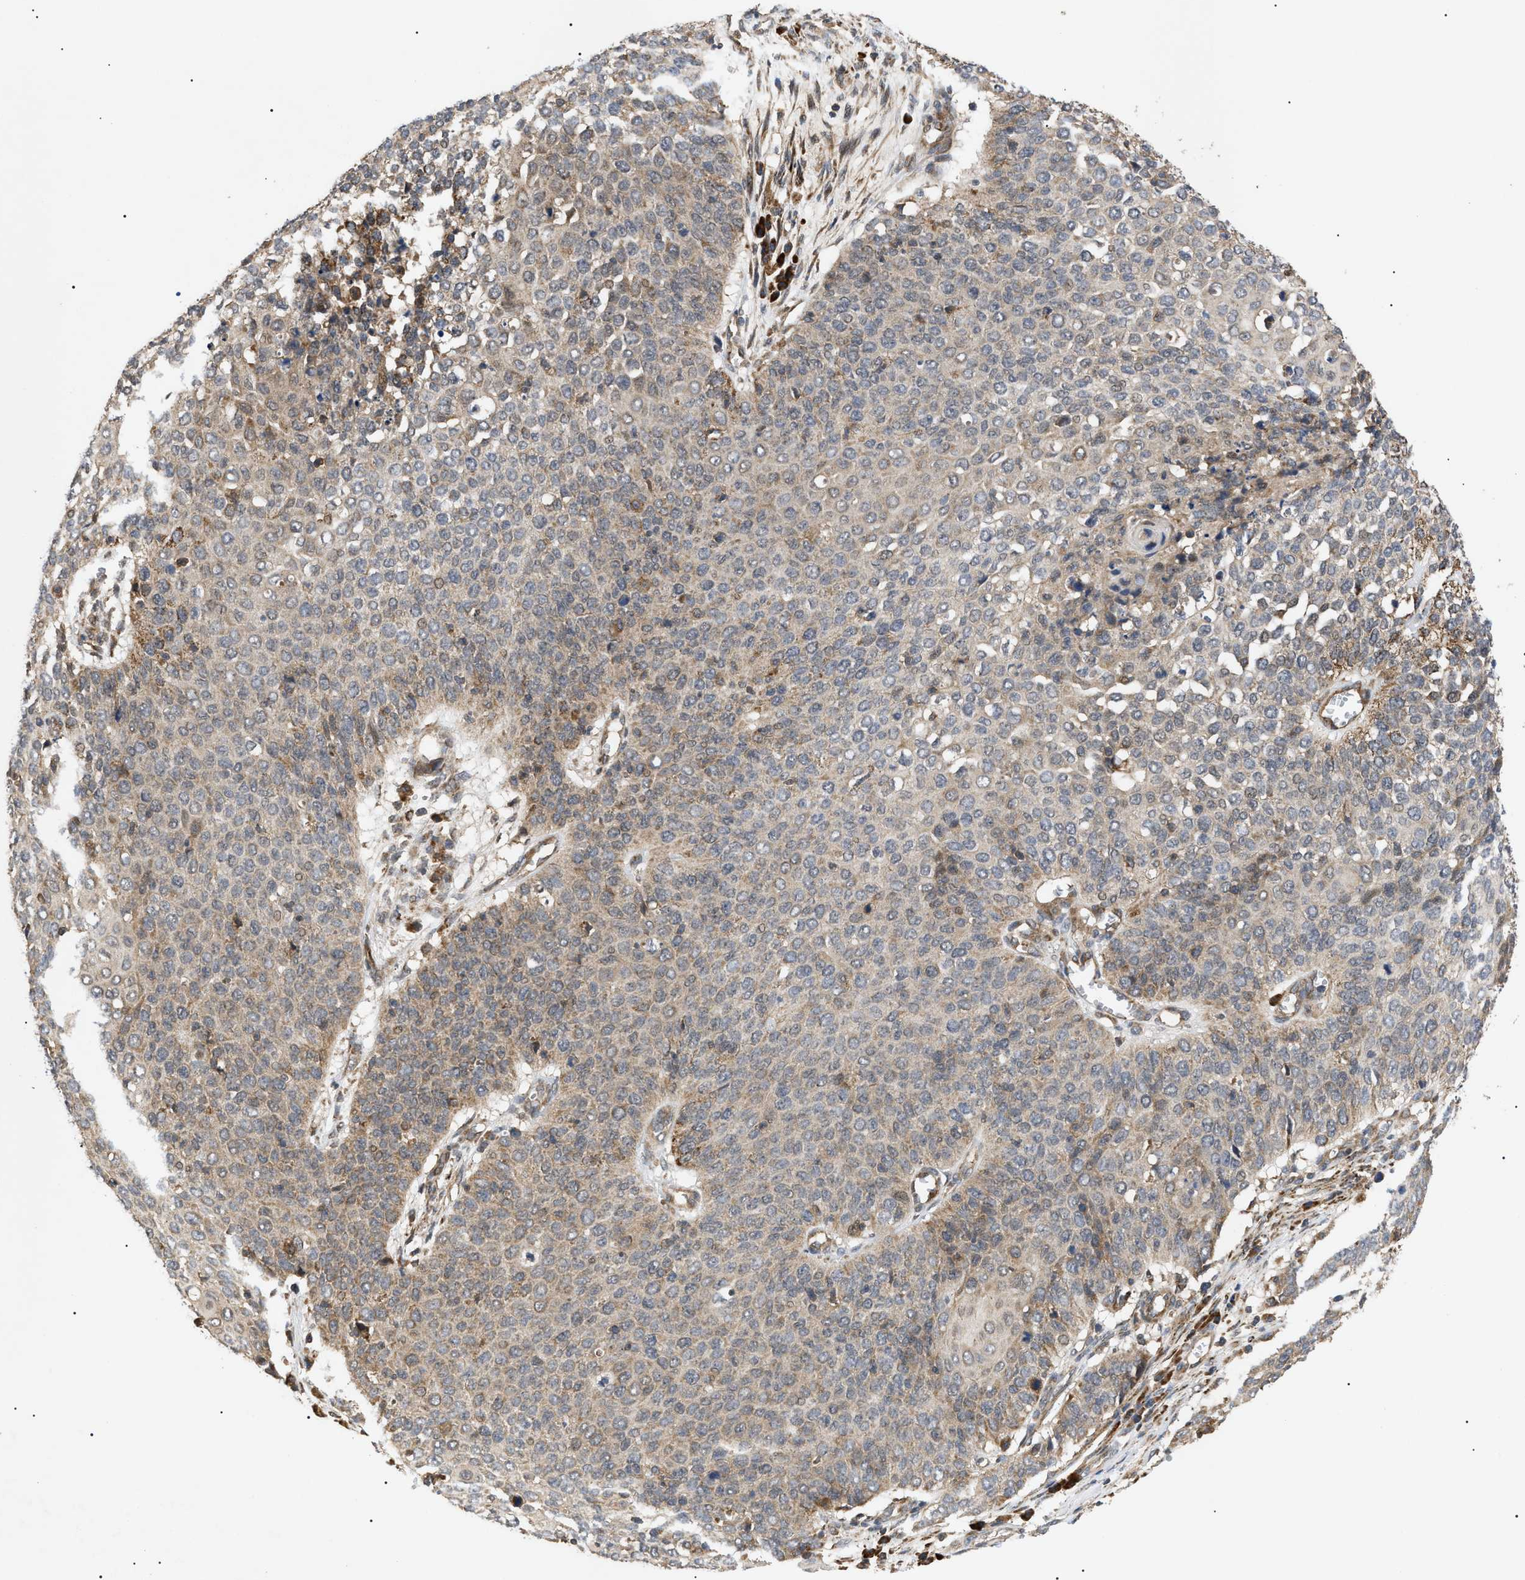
{"staining": {"intensity": "weak", "quantity": "<25%", "location": "cytoplasmic/membranous"}, "tissue": "cervical cancer", "cell_type": "Tumor cells", "image_type": "cancer", "snomed": [{"axis": "morphology", "description": "Squamous cell carcinoma, NOS"}, {"axis": "topography", "description": "Cervix"}], "caption": "Immunohistochemical staining of cervical cancer (squamous cell carcinoma) reveals no significant positivity in tumor cells.", "gene": "ASTL", "patient": {"sex": "female", "age": 39}}